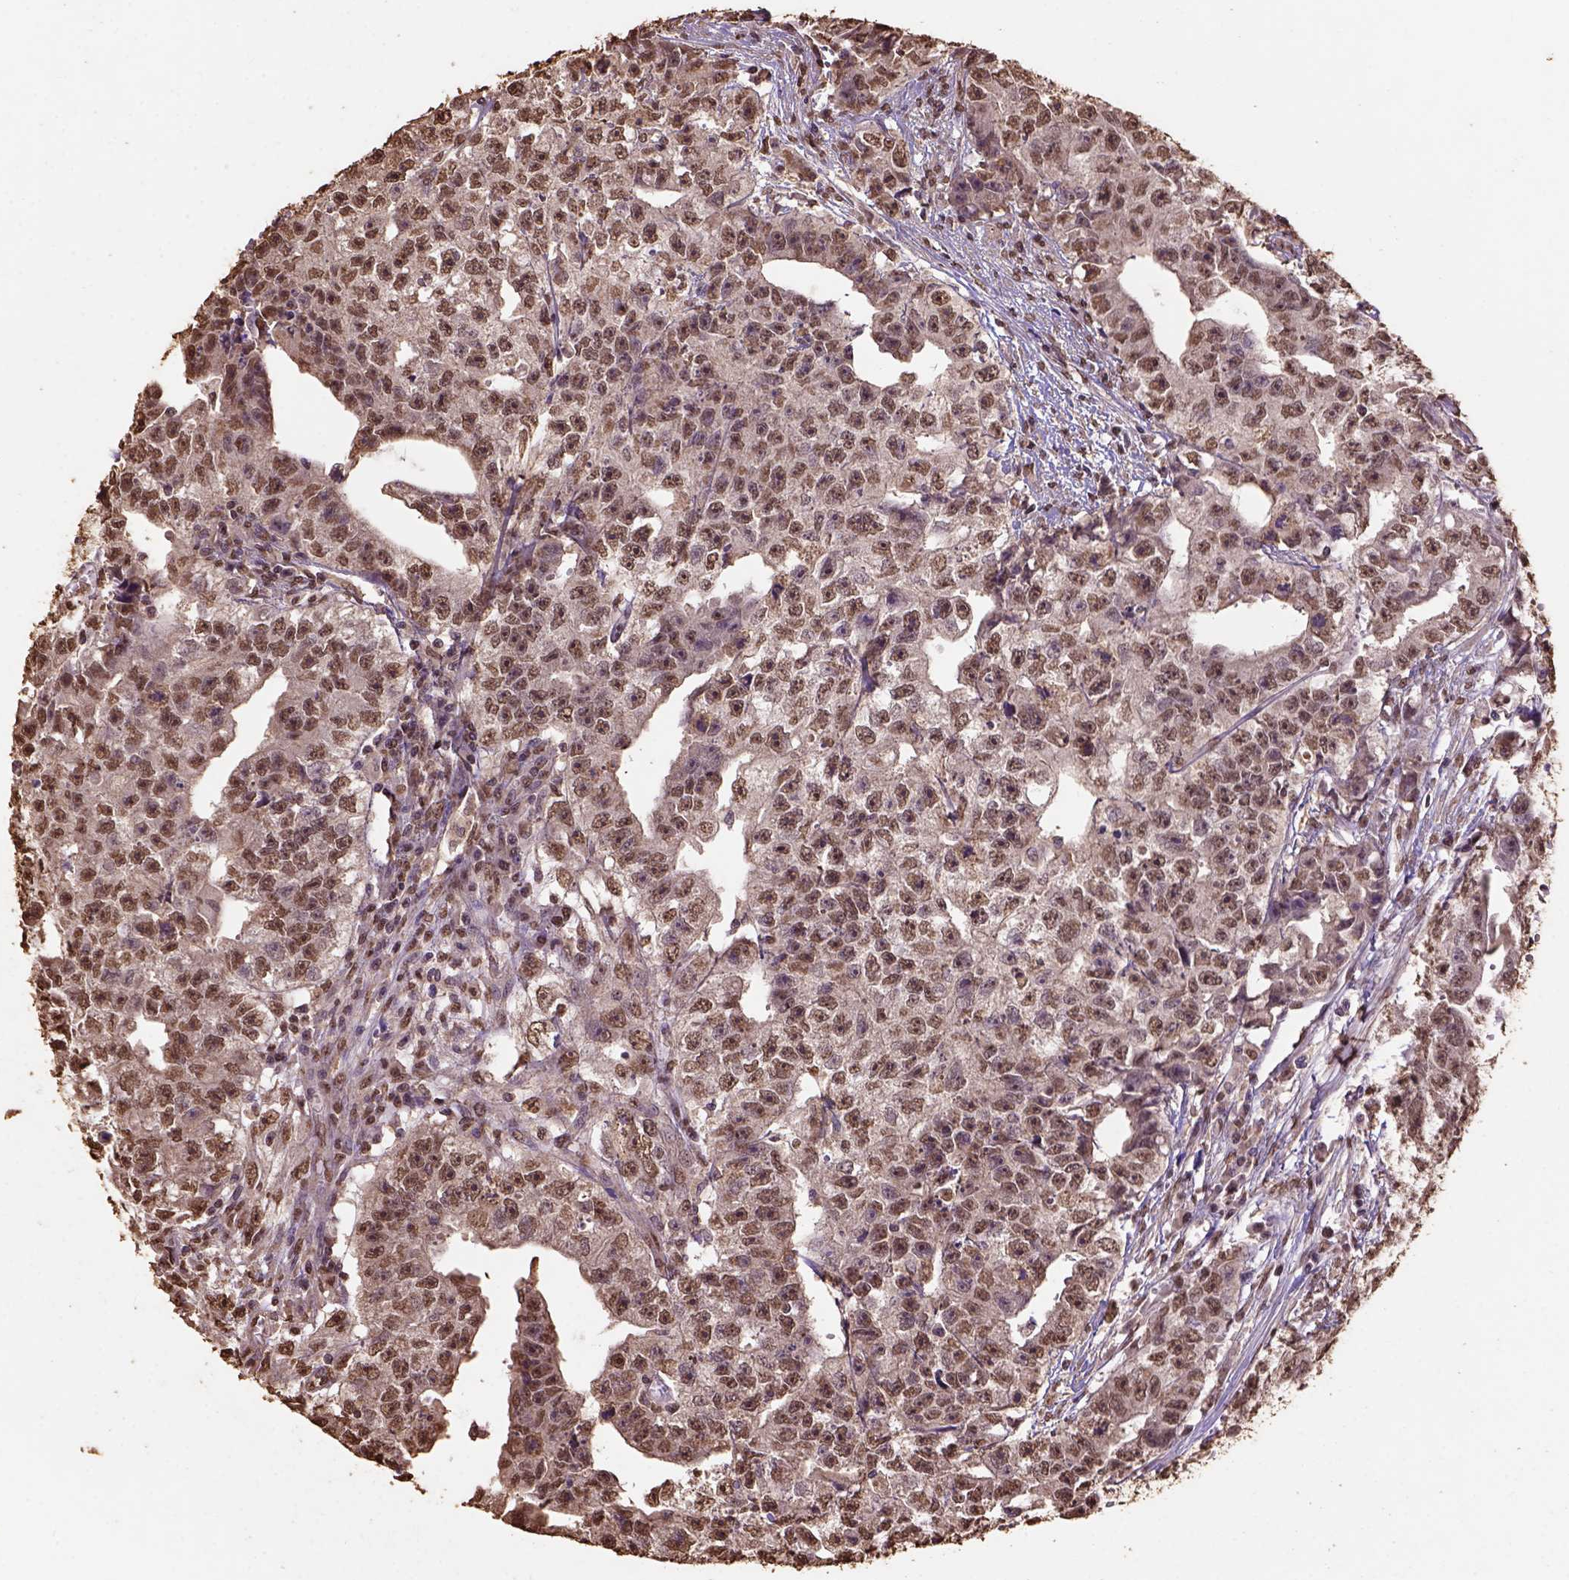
{"staining": {"intensity": "moderate", "quantity": ">75%", "location": "cytoplasmic/membranous"}, "tissue": "testis cancer", "cell_type": "Tumor cells", "image_type": "cancer", "snomed": [{"axis": "morphology", "description": "Carcinoma, Embryonal, NOS"}, {"axis": "morphology", "description": "Teratoma, malignant, NOS"}, {"axis": "topography", "description": "Testis"}], "caption": "Protein expression analysis of human testis cancer reveals moderate cytoplasmic/membranous staining in about >75% of tumor cells.", "gene": "CSTF2T", "patient": {"sex": "male", "age": 24}}